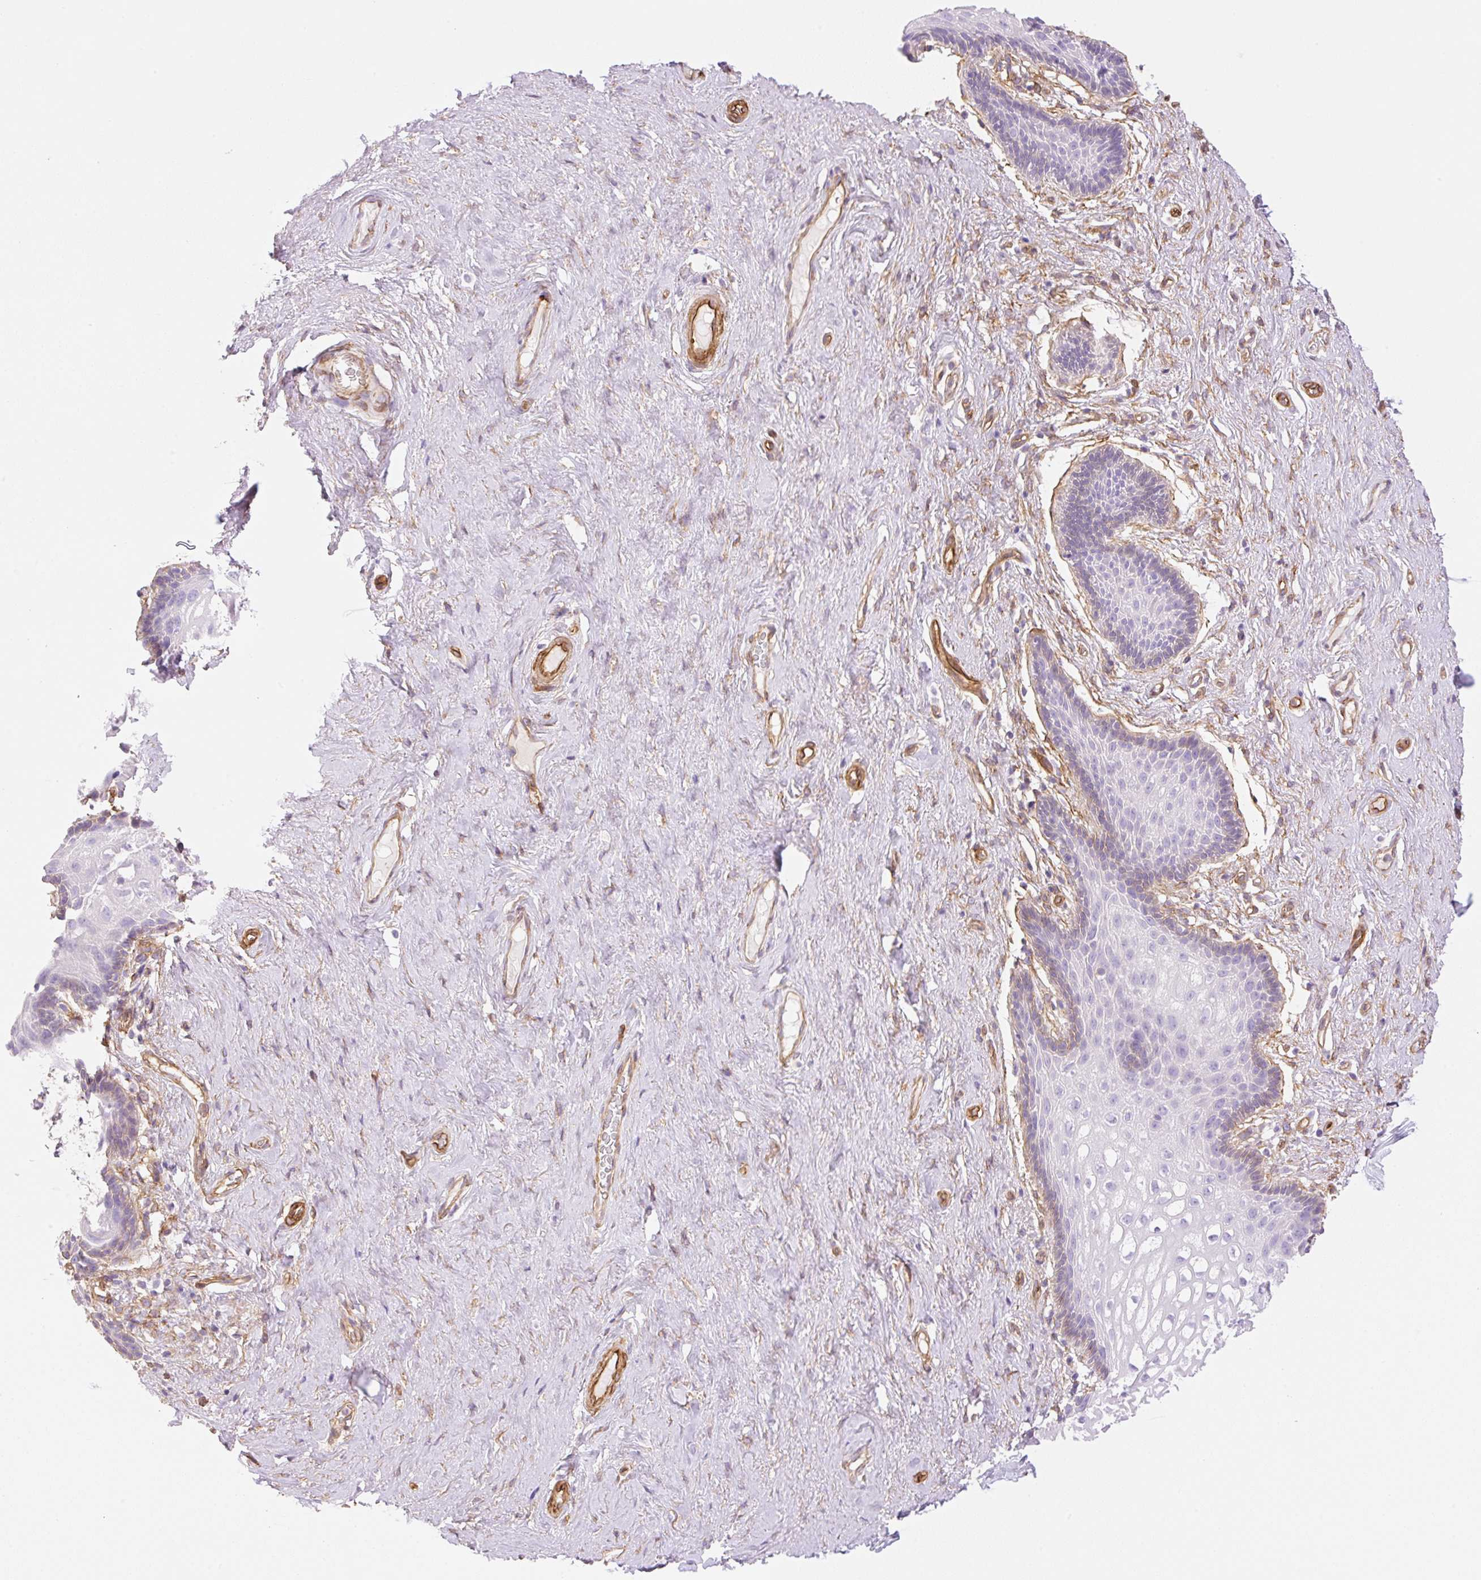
{"staining": {"intensity": "moderate", "quantity": "<25%", "location": "cytoplasmic/membranous"}, "tissue": "vagina", "cell_type": "Squamous epithelial cells", "image_type": "normal", "snomed": [{"axis": "morphology", "description": "Normal tissue, NOS"}, {"axis": "topography", "description": "Vagina"}, {"axis": "topography", "description": "Peripheral nerve tissue"}], "caption": "Squamous epithelial cells exhibit moderate cytoplasmic/membranous staining in about <25% of cells in benign vagina. (DAB IHC with brightfield microscopy, high magnification).", "gene": "EHD1", "patient": {"sex": "female", "age": 71}}